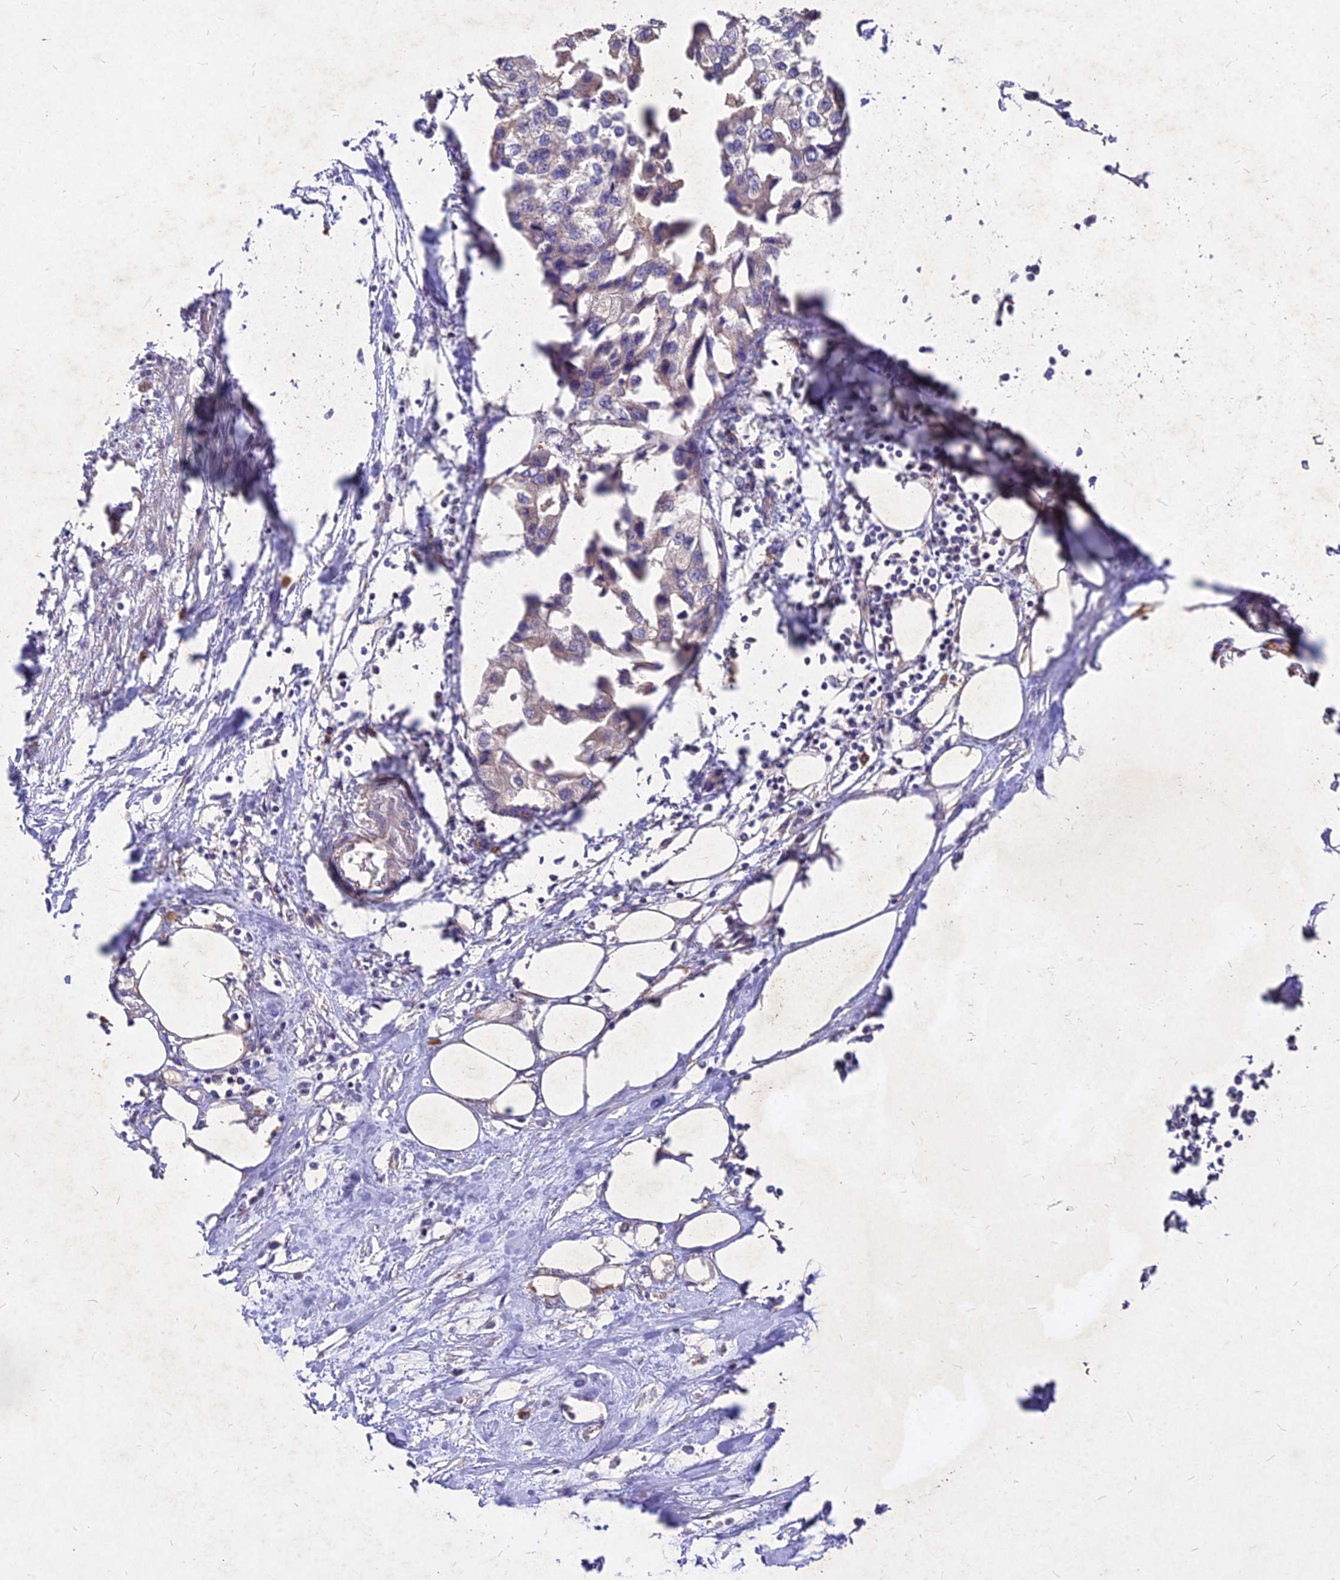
{"staining": {"intensity": "negative", "quantity": "none", "location": "none"}, "tissue": "urothelial cancer", "cell_type": "Tumor cells", "image_type": "cancer", "snomed": [{"axis": "morphology", "description": "Urothelial carcinoma, High grade"}, {"axis": "topography", "description": "Urinary bladder"}], "caption": "DAB (3,3'-diaminobenzidine) immunohistochemical staining of human urothelial cancer displays no significant expression in tumor cells.", "gene": "SKA1", "patient": {"sex": "male", "age": 64}}